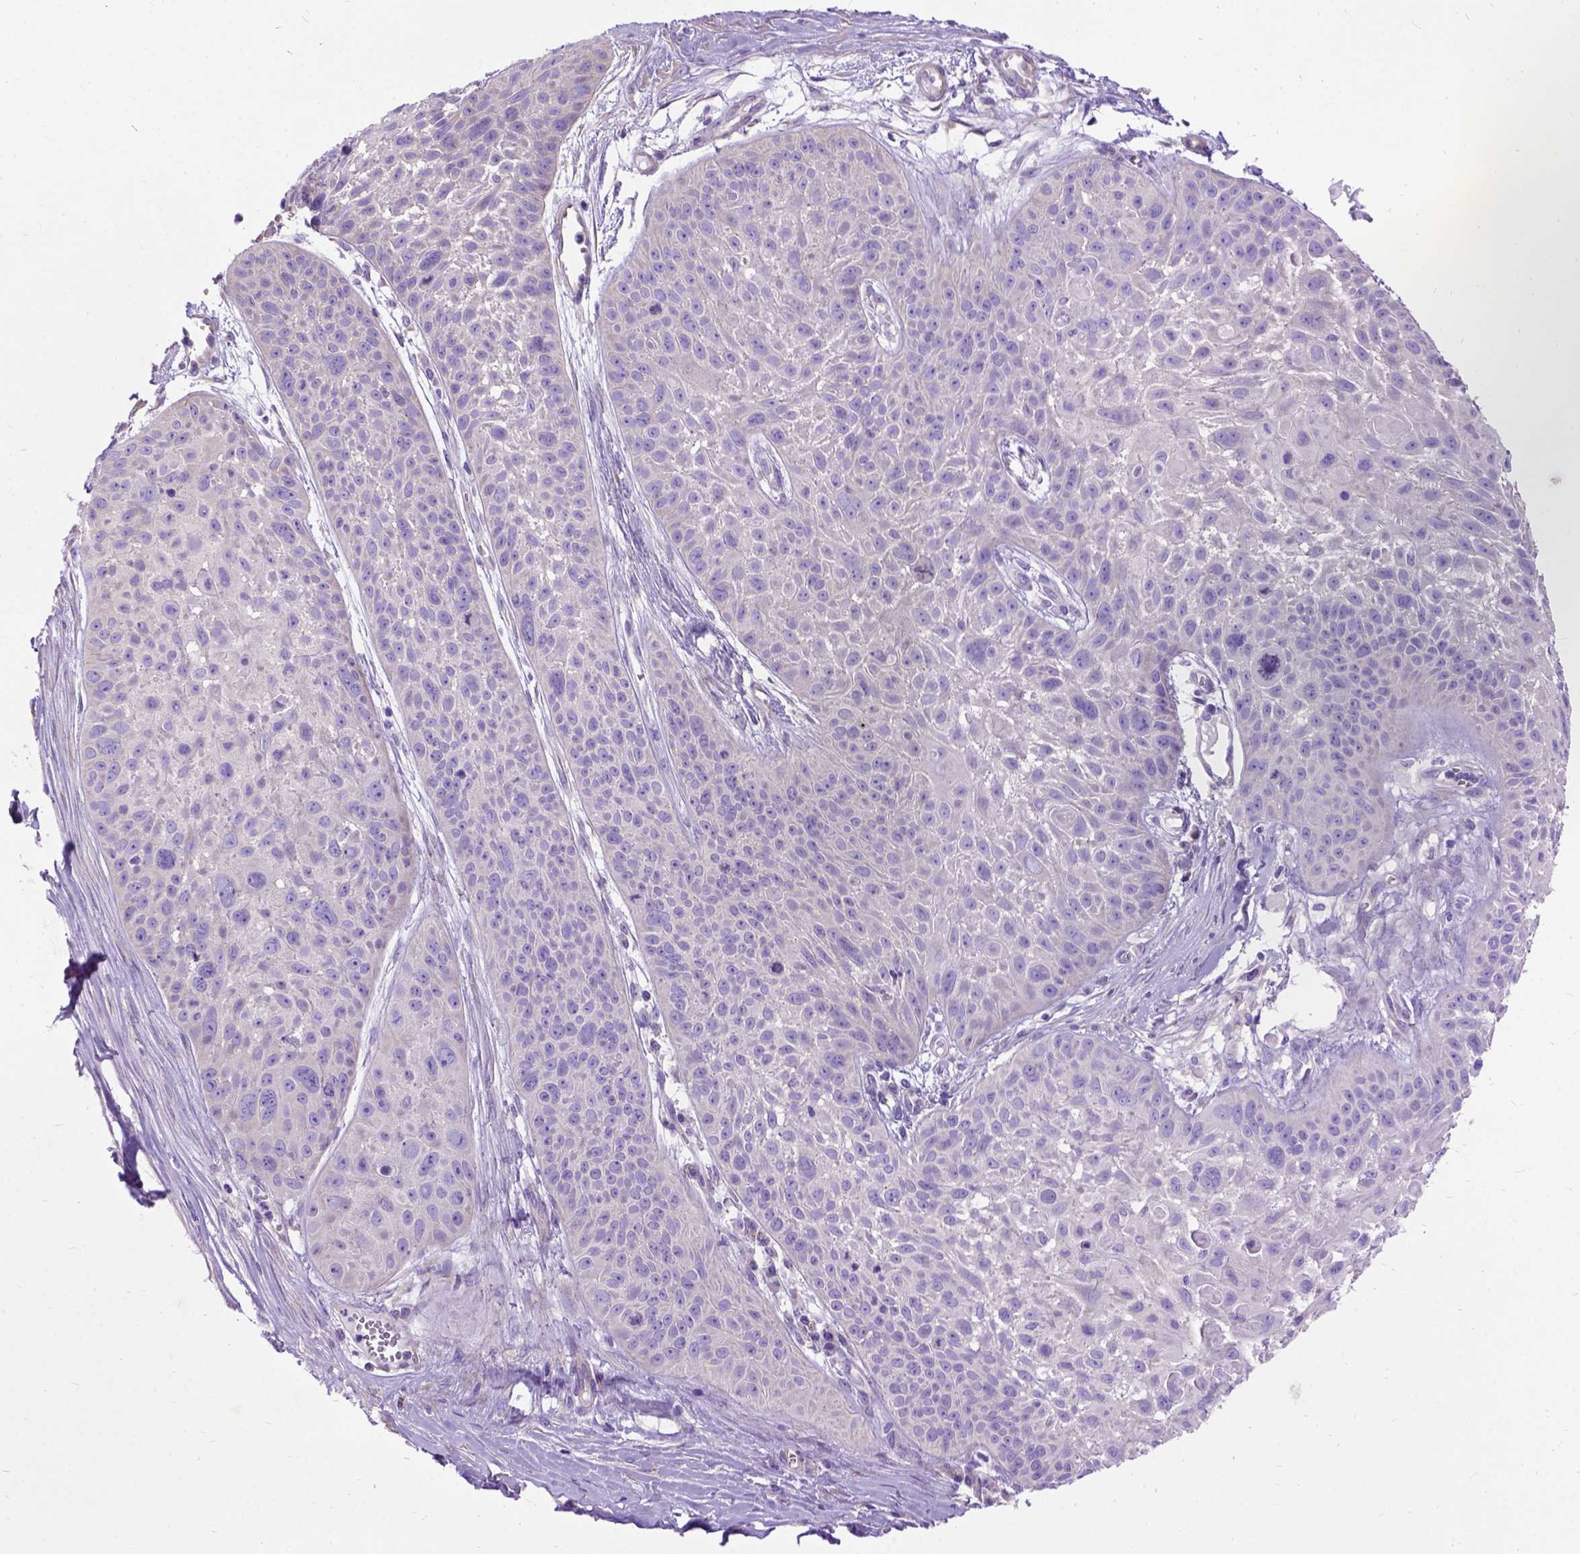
{"staining": {"intensity": "negative", "quantity": "none", "location": "none"}, "tissue": "skin cancer", "cell_type": "Tumor cells", "image_type": "cancer", "snomed": [{"axis": "morphology", "description": "Squamous cell carcinoma, NOS"}, {"axis": "topography", "description": "Skin"}, {"axis": "topography", "description": "Anal"}], "caption": "Skin cancer was stained to show a protein in brown. There is no significant expression in tumor cells. (Brightfield microscopy of DAB (3,3'-diaminobenzidine) IHC at high magnification).", "gene": "CFAP54", "patient": {"sex": "female", "age": 75}}